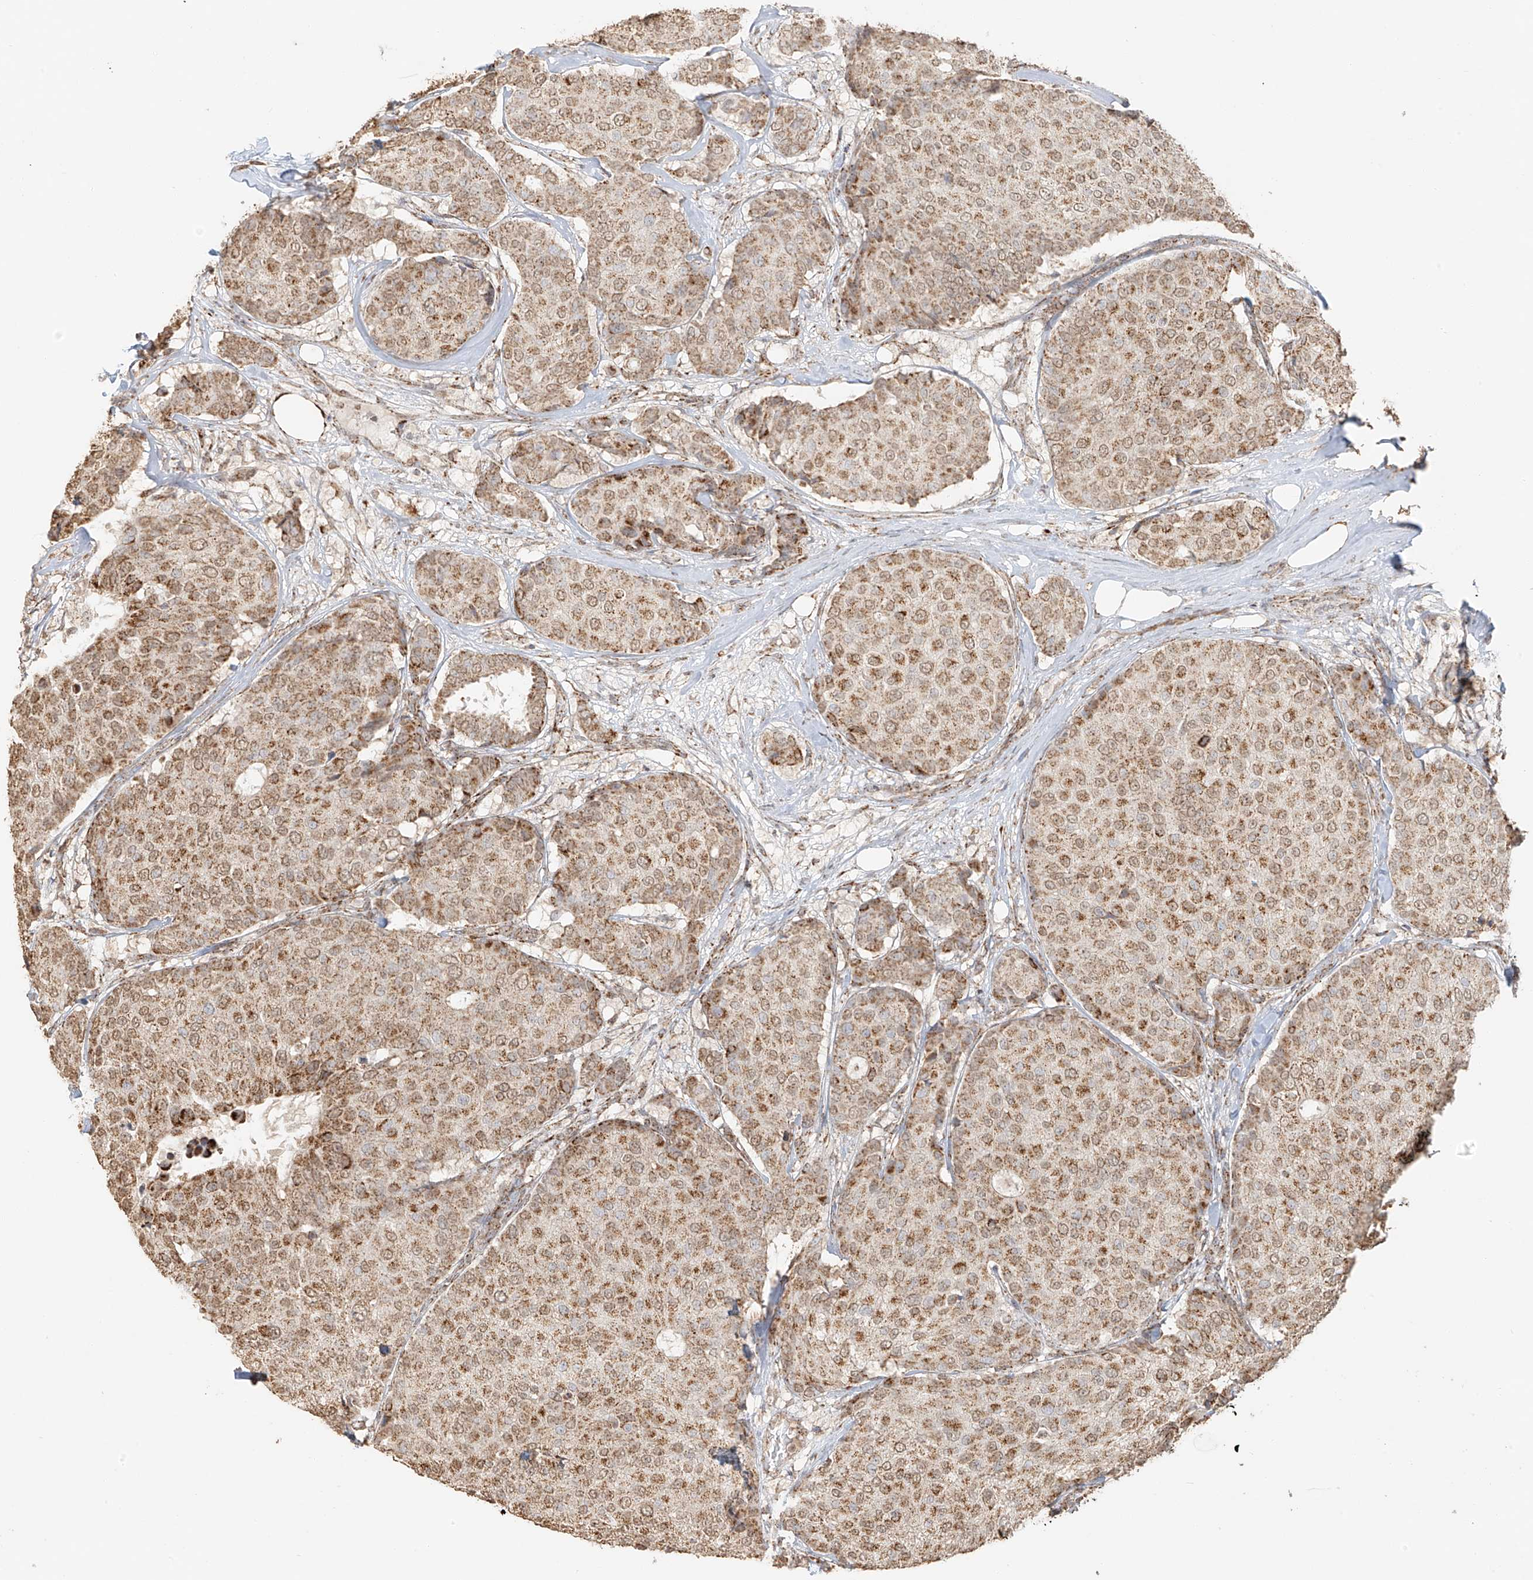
{"staining": {"intensity": "moderate", "quantity": ">75%", "location": "cytoplasmic/membranous"}, "tissue": "breast cancer", "cell_type": "Tumor cells", "image_type": "cancer", "snomed": [{"axis": "morphology", "description": "Duct carcinoma"}, {"axis": "topography", "description": "Breast"}], "caption": "Immunohistochemical staining of human breast cancer exhibits moderate cytoplasmic/membranous protein staining in about >75% of tumor cells.", "gene": "MIPEP", "patient": {"sex": "female", "age": 75}}